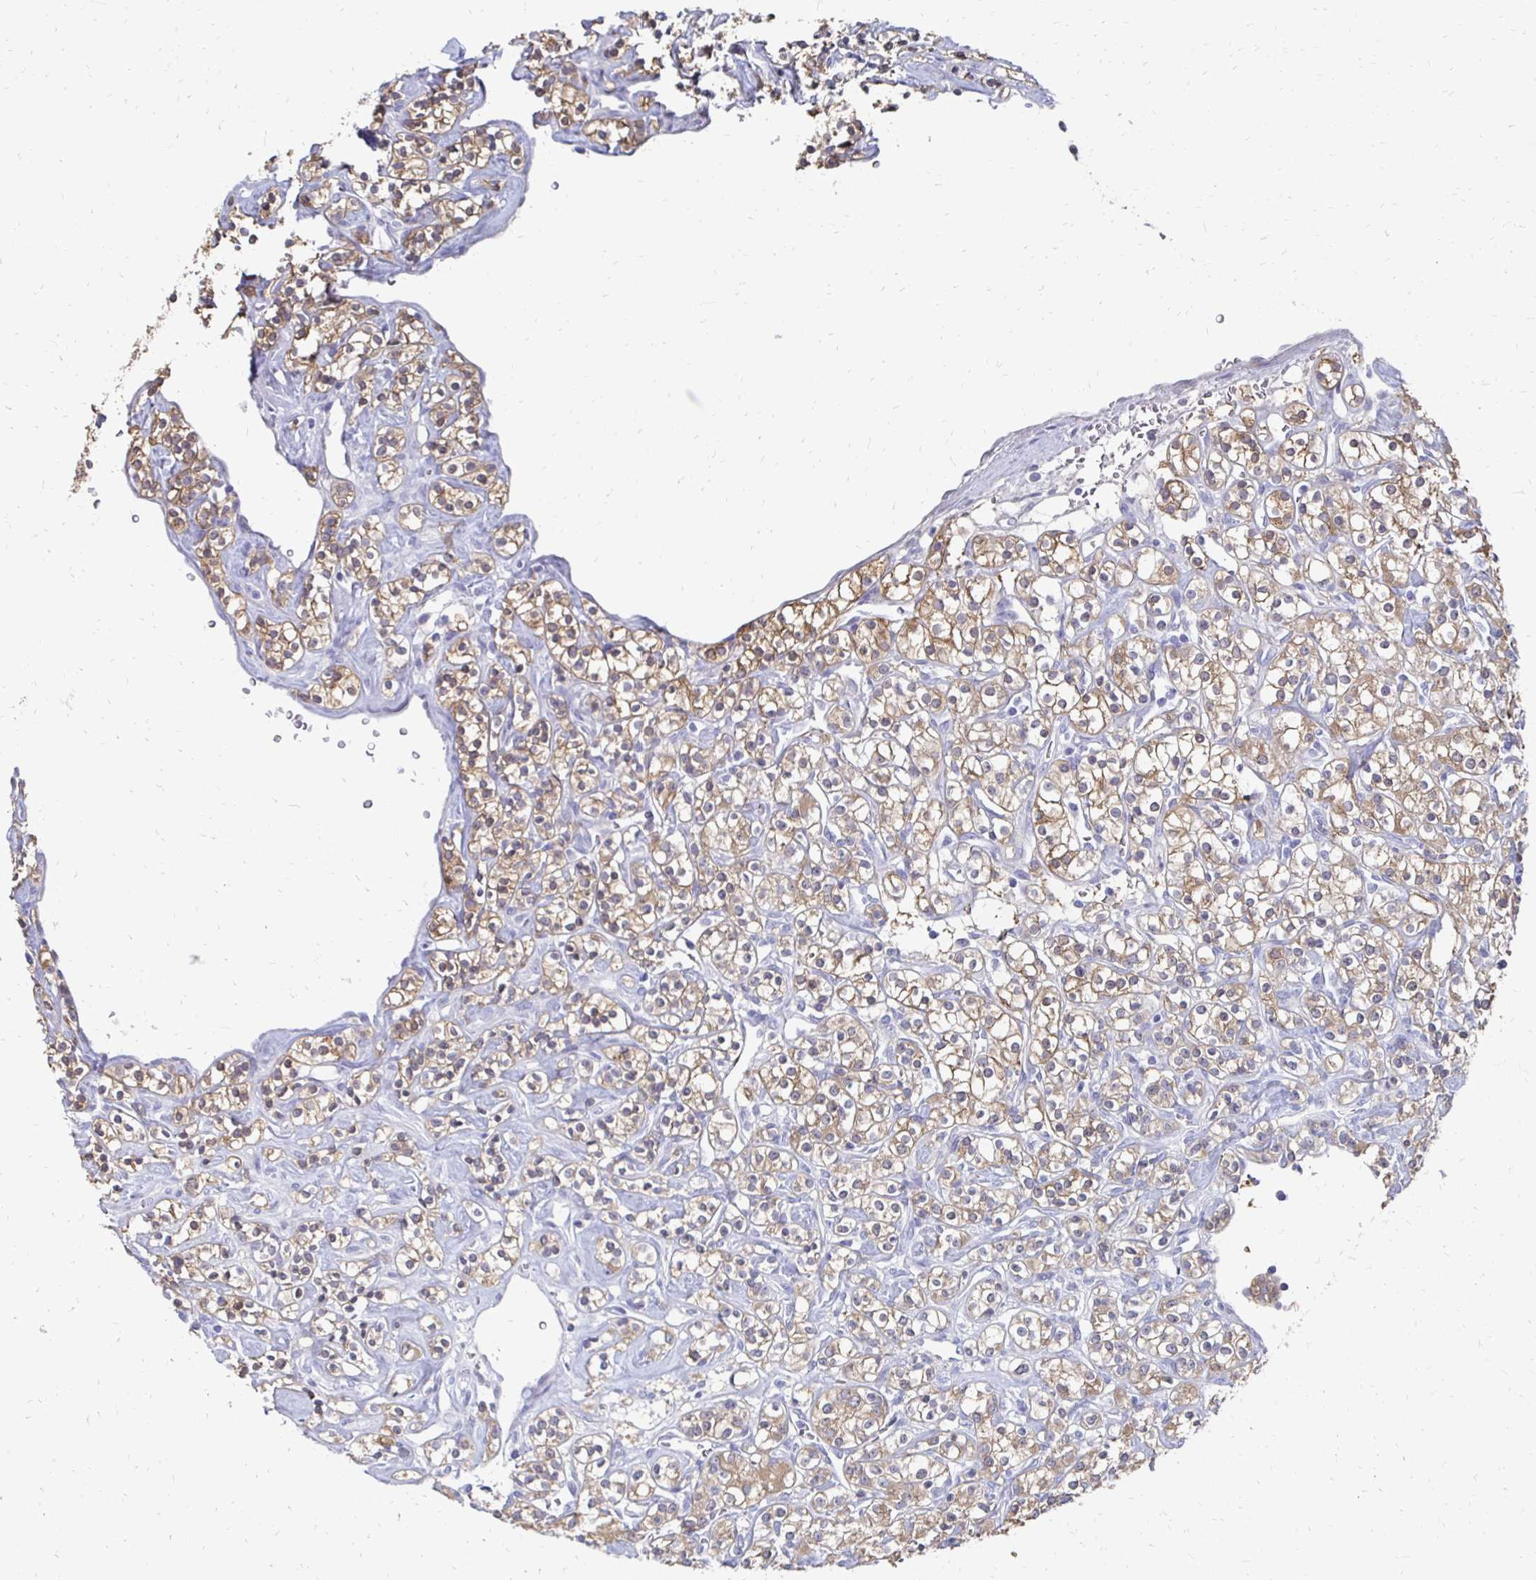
{"staining": {"intensity": "moderate", "quantity": ">75%", "location": "cytoplasmic/membranous"}, "tissue": "renal cancer", "cell_type": "Tumor cells", "image_type": "cancer", "snomed": [{"axis": "morphology", "description": "Adenocarcinoma, NOS"}, {"axis": "topography", "description": "Kidney"}], "caption": "DAB immunohistochemical staining of human adenocarcinoma (renal) reveals moderate cytoplasmic/membranous protein positivity in approximately >75% of tumor cells.", "gene": "SYCP3", "patient": {"sex": "male", "age": 77}}